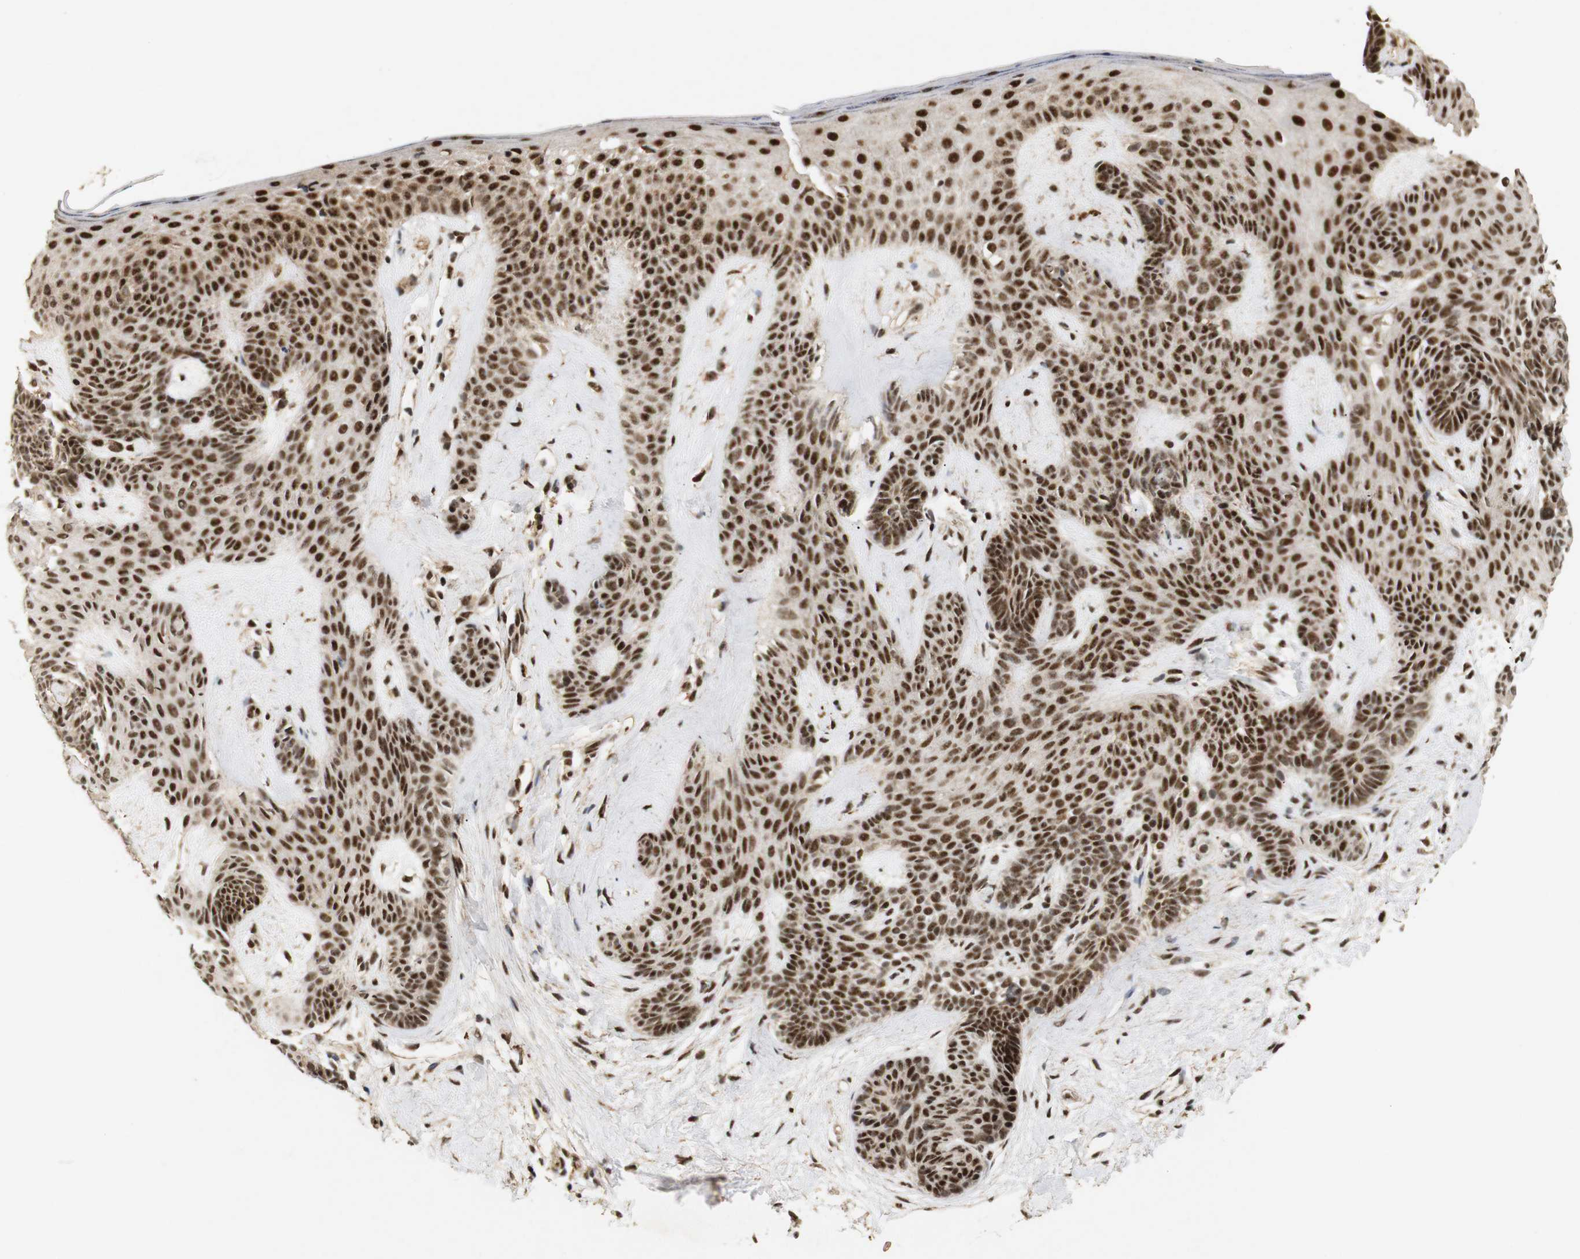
{"staining": {"intensity": "strong", "quantity": ">75%", "location": "nuclear"}, "tissue": "skin cancer", "cell_type": "Tumor cells", "image_type": "cancer", "snomed": [{"axis": "morphology", "description": "Developmental malformation"}, {"axis": "morphology", "description": "Basal cell carcinoma"}, {"axis": "topography", "description": "Skin"}], "caption": "High-magnification brightfield microscopy of basal cell carcinoma (skin) stained with DAB (brown) and counterstained with hematoxylin (blue). tumor cells exhibit strong nuclear staining is seen in approximately>75% of cells.", "gene": "PYM1", "patient": {"sex": "female", "age": 62}}